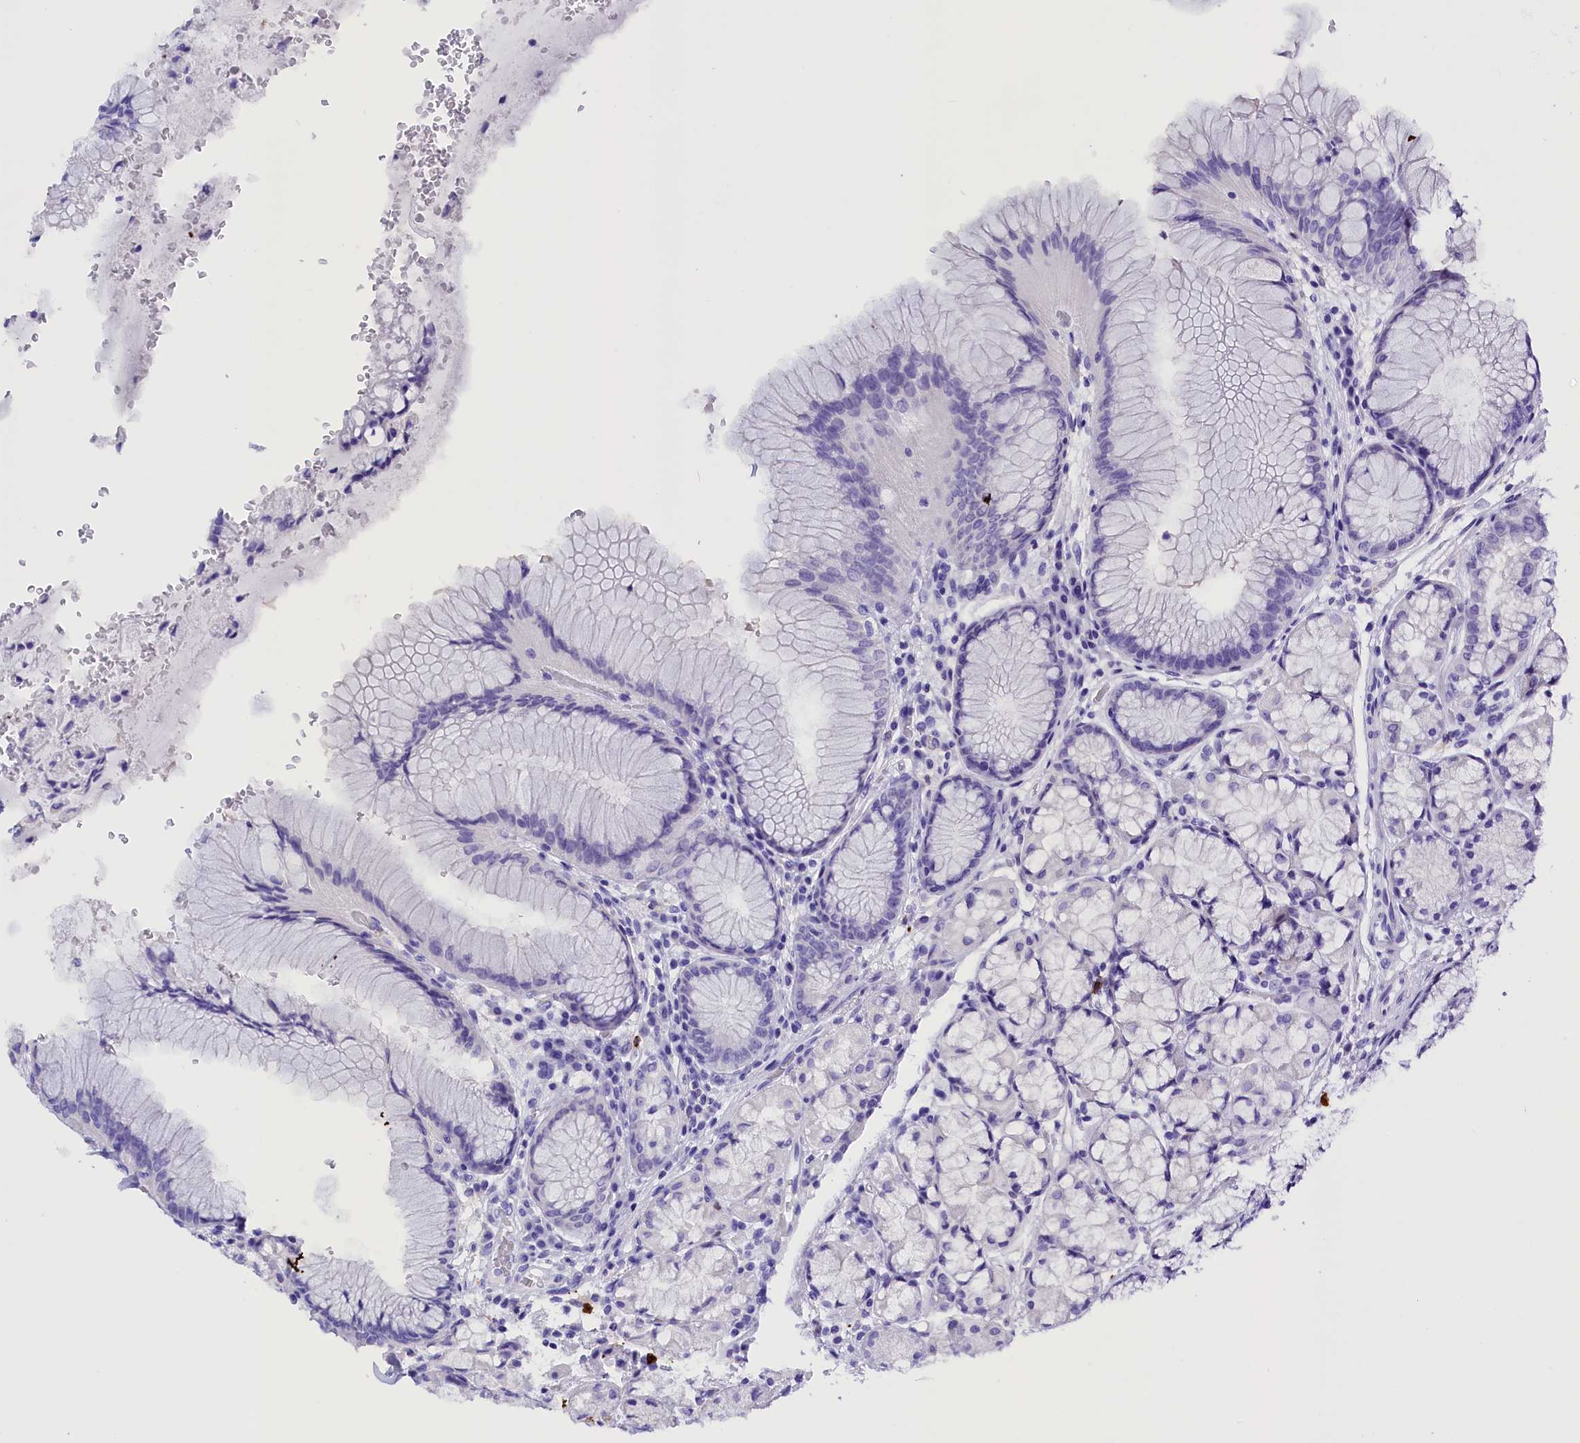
{"staining": {"intensity": "negative", "quantity": "none", "location": "none"}, "tissue": "stomach", "cell_type": "Glandular cells", "image_type": "normal", "snomed": [{"axis": "morphology", "description": "Normal tissue, NOS"}, {"axis": "topography", "description": "Stomach"}], "caption": "Glandular cells show no significant protein staining in unremarkable stomach. (DAB (3,3'-diaminobenzidine) immunohistochemistry (IHC), high magnification).", "gene": "CLC", "patient": {"sex": "male", "age": 63}}